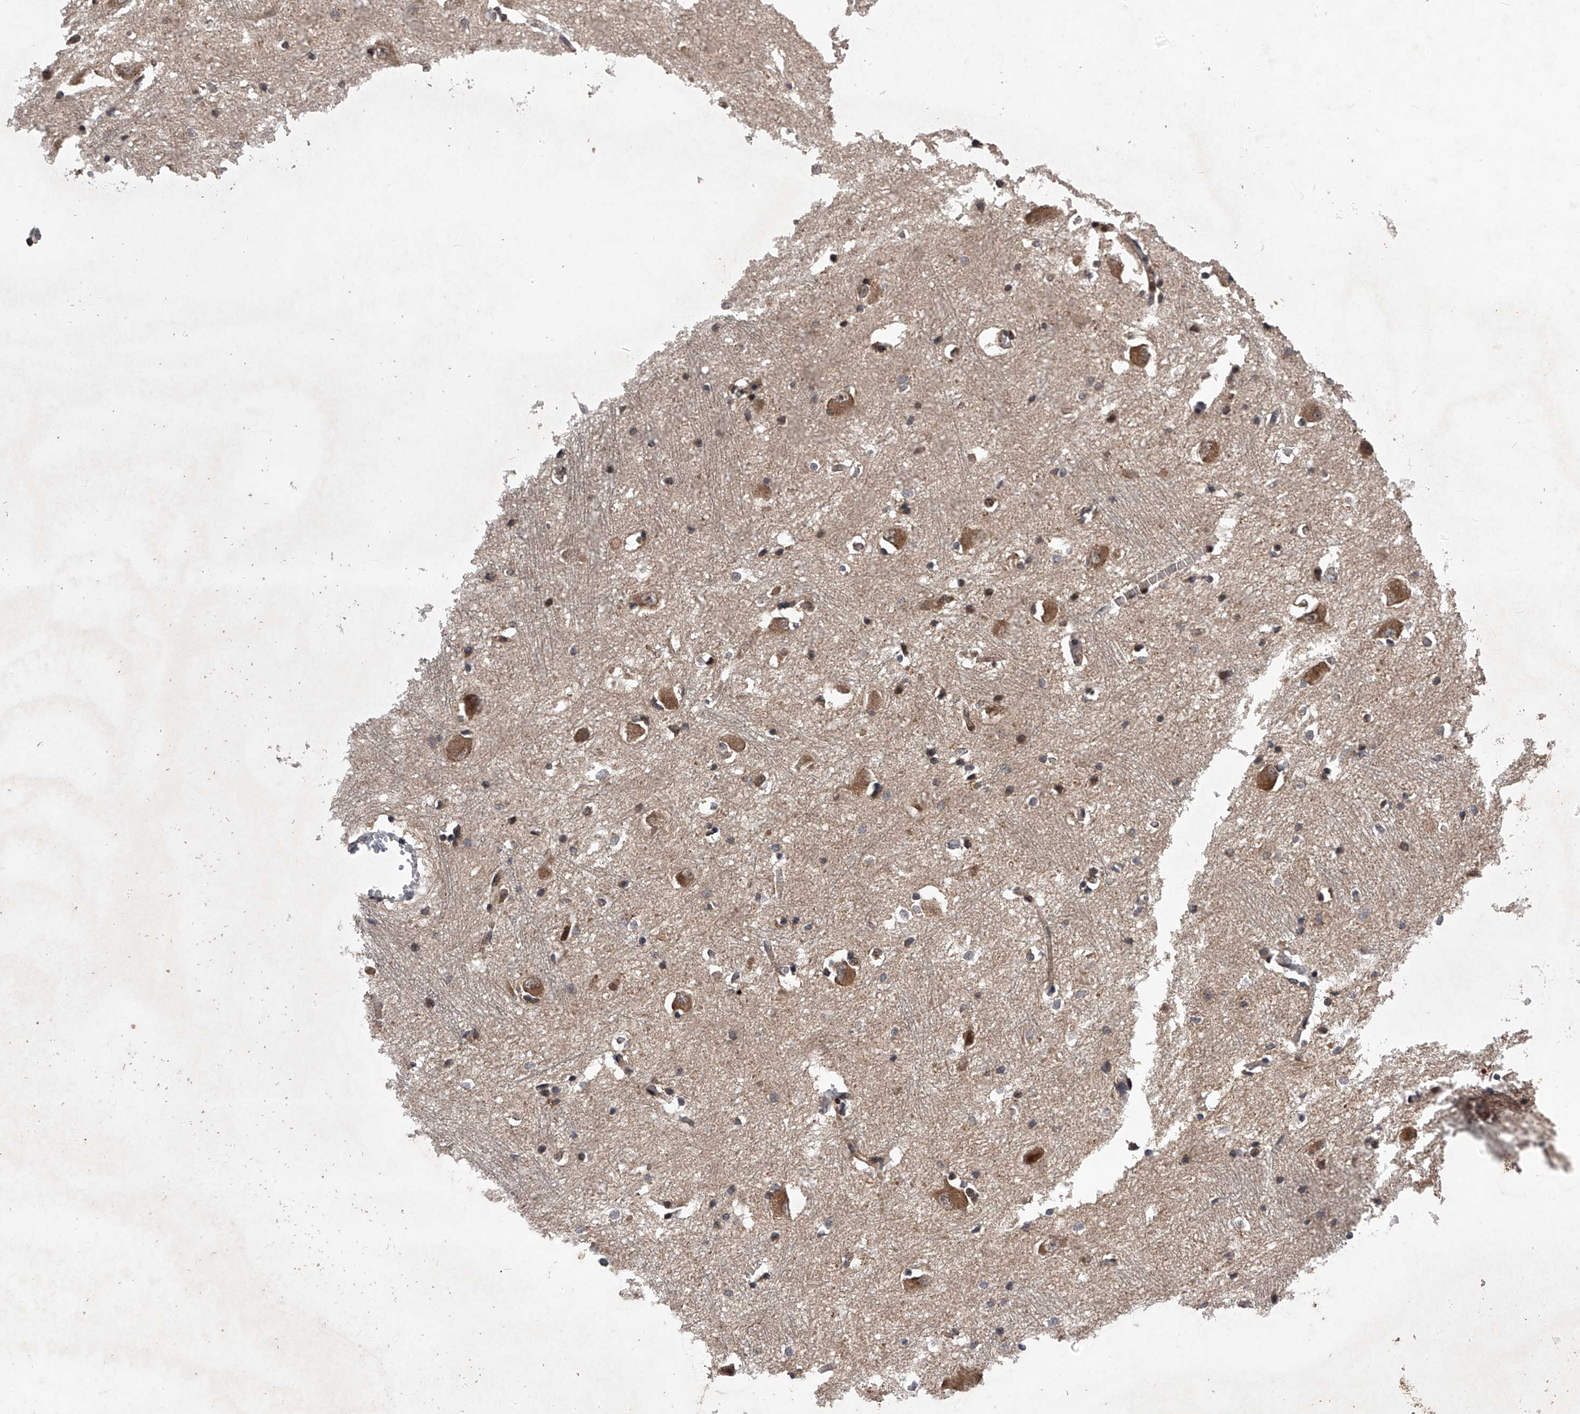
{"staining": {"intensity": "moderate", "quantity": "<25%", "location": "cytoplasmic/membranous,nuclear"}, "tissue": "caudate", "cell_type": "Glial cells", "image_type": "normal", "snomed": [{"axis": "morphology", "description": "Normal tissue, NOS"}, {"axis": "topography", "description": "Lateral ventricle wall"}], "caption": "This is a histology image of IHC staining of unremarkable caudate, which shows moderate staining in the cytoplasmic/membranous,nuclear of glial cells.", "gene": "MAP3K11", "patient": {"sex": "male", "age": 37}}